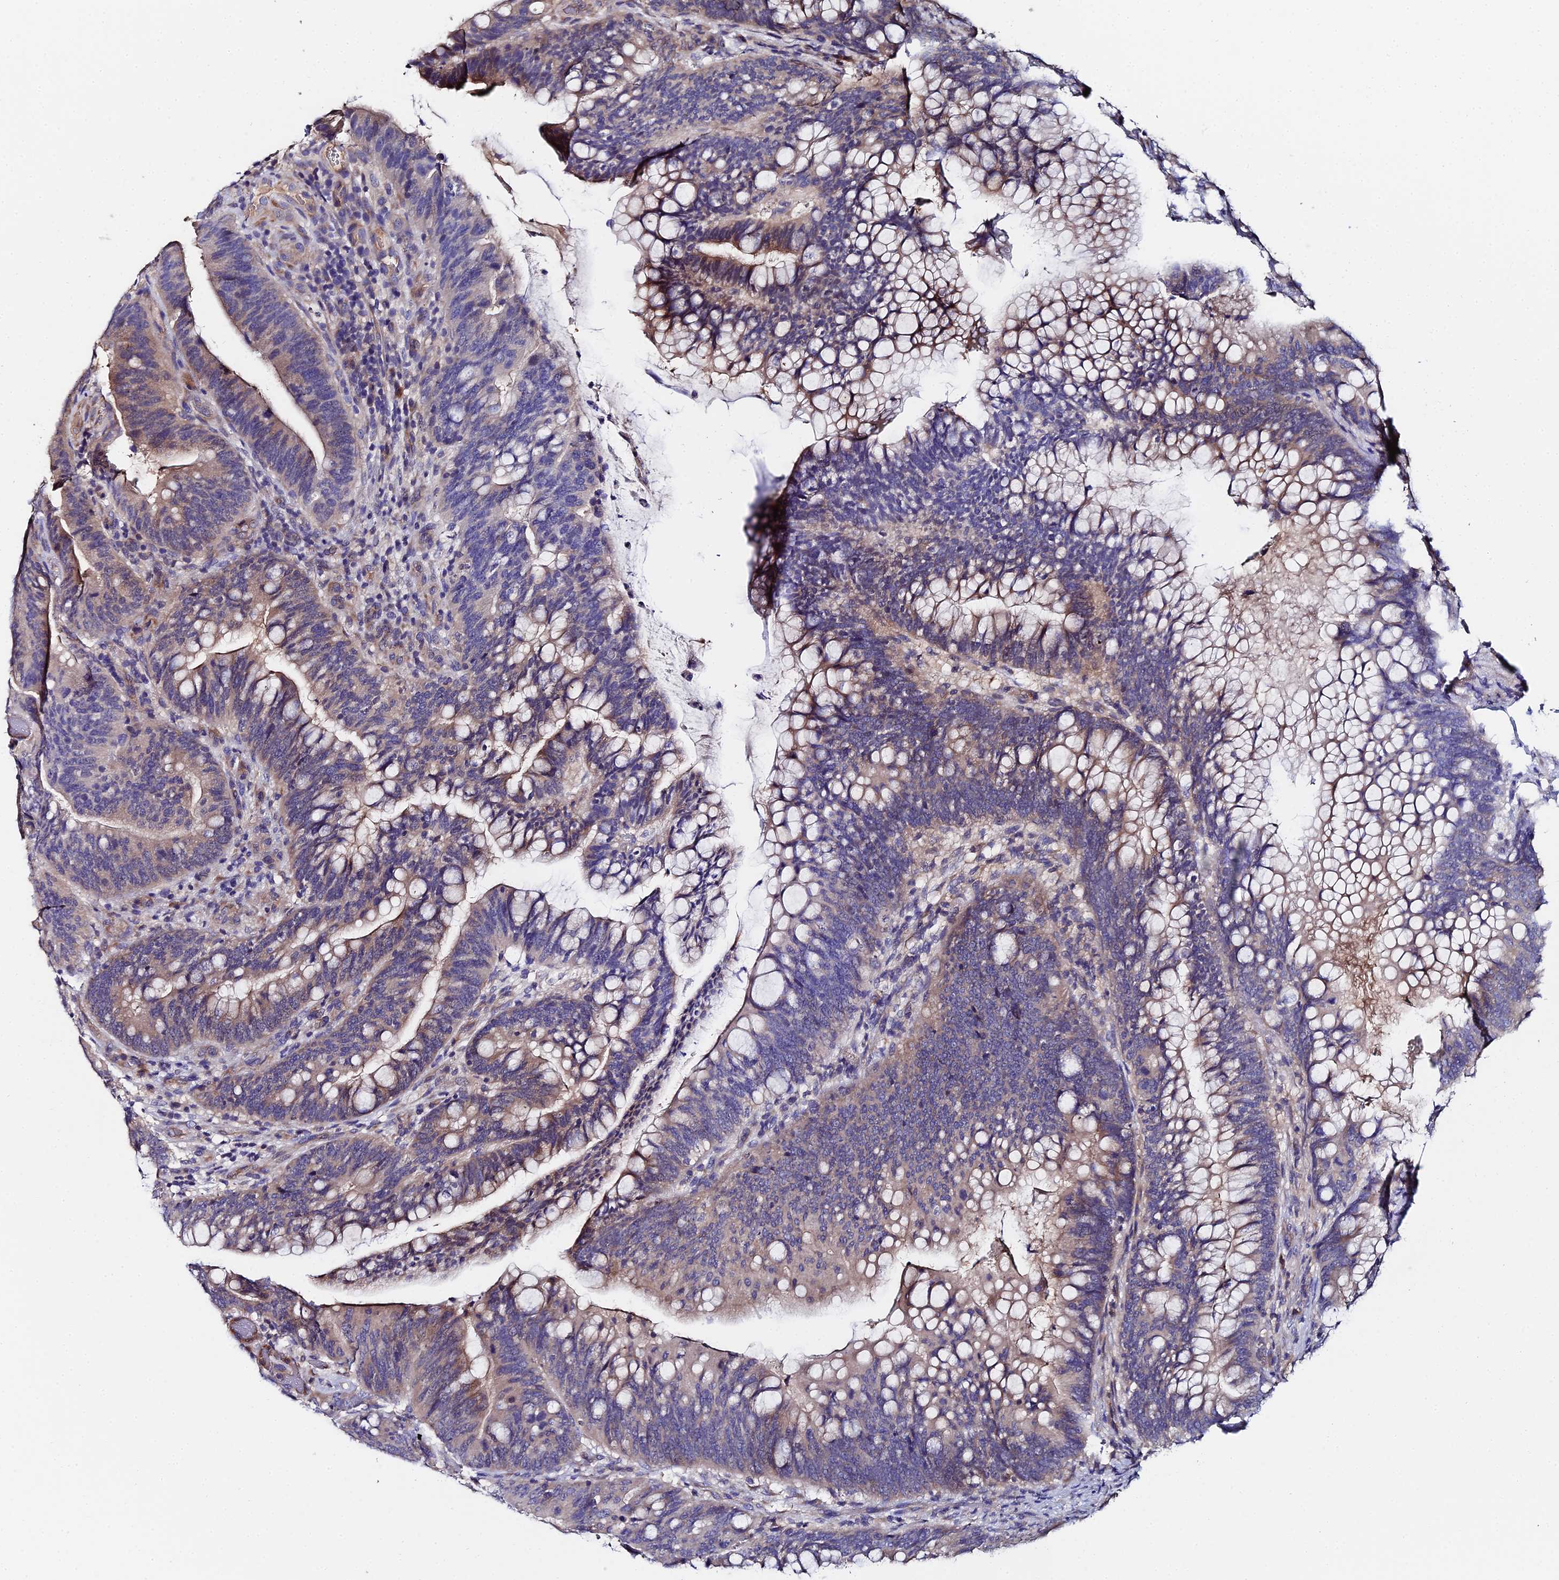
{"staining": {"intensity": "moderate", "quantity": "25%-75%", "location": "cytoplasmic/membranous"}, "tissue": "colorectal cancer", "cell_type": "Tumor cells", "image_type": "cancer", "snomed": [{"axis": "morphology", "description": "Adenocarcinoma, NOS"}, {"axis": "topography", "description": "Colon"}], "caption": "Immunohistochemistry photomicrograph of colorectal adenocarcinoma stained for a protein (brown), which exhibits medium levels of moderate cytoplasmic/membranous staining in approximately 25%-75% of tumor cells.", "gene": "UBE2L3", "patient": {"sex": "female", "age": 66}}